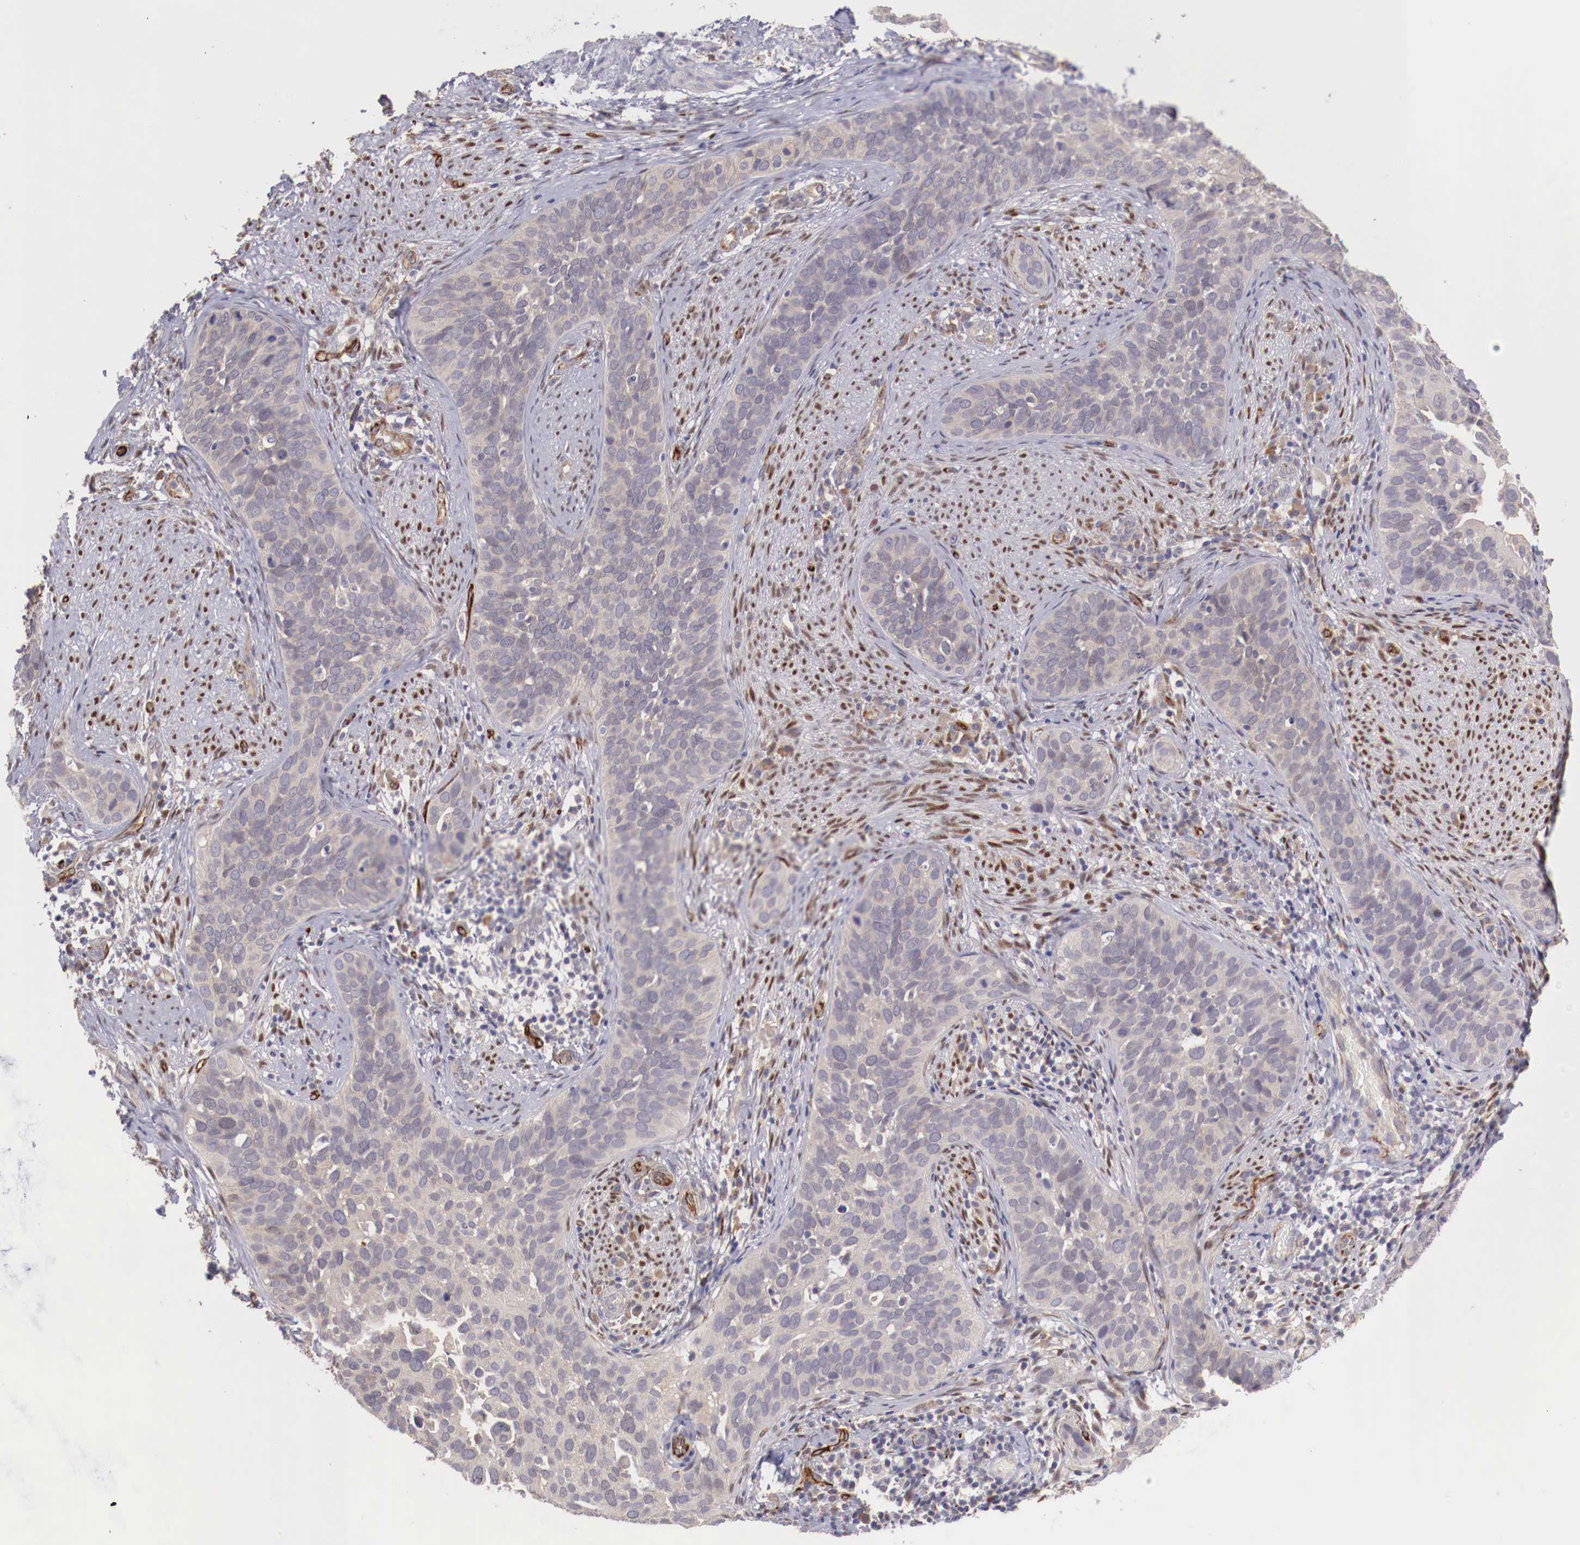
{"staining": {"intensity": "weak", "quantity": ">75%", "location": "cytoplasmic/membranous"}, "tissue": "cervical cancer", "cell_type": "Tumor cells", "image_type": "cancer", "snomed": [{"axis": "morphology", "description": "Squamous cell carcinoma, NOS"}, {"axis": "topography", "description": "Cervix"}], "caption": "This is a micrograph of immunohistochemistry (IHC) staining of cervical cancer (squamous cell carcinoma), which shows weak staining in the cytoplasmic/membranous of tumor cells.", "gene": "WT1", "patient": {"sex": "female", "age": 31}}